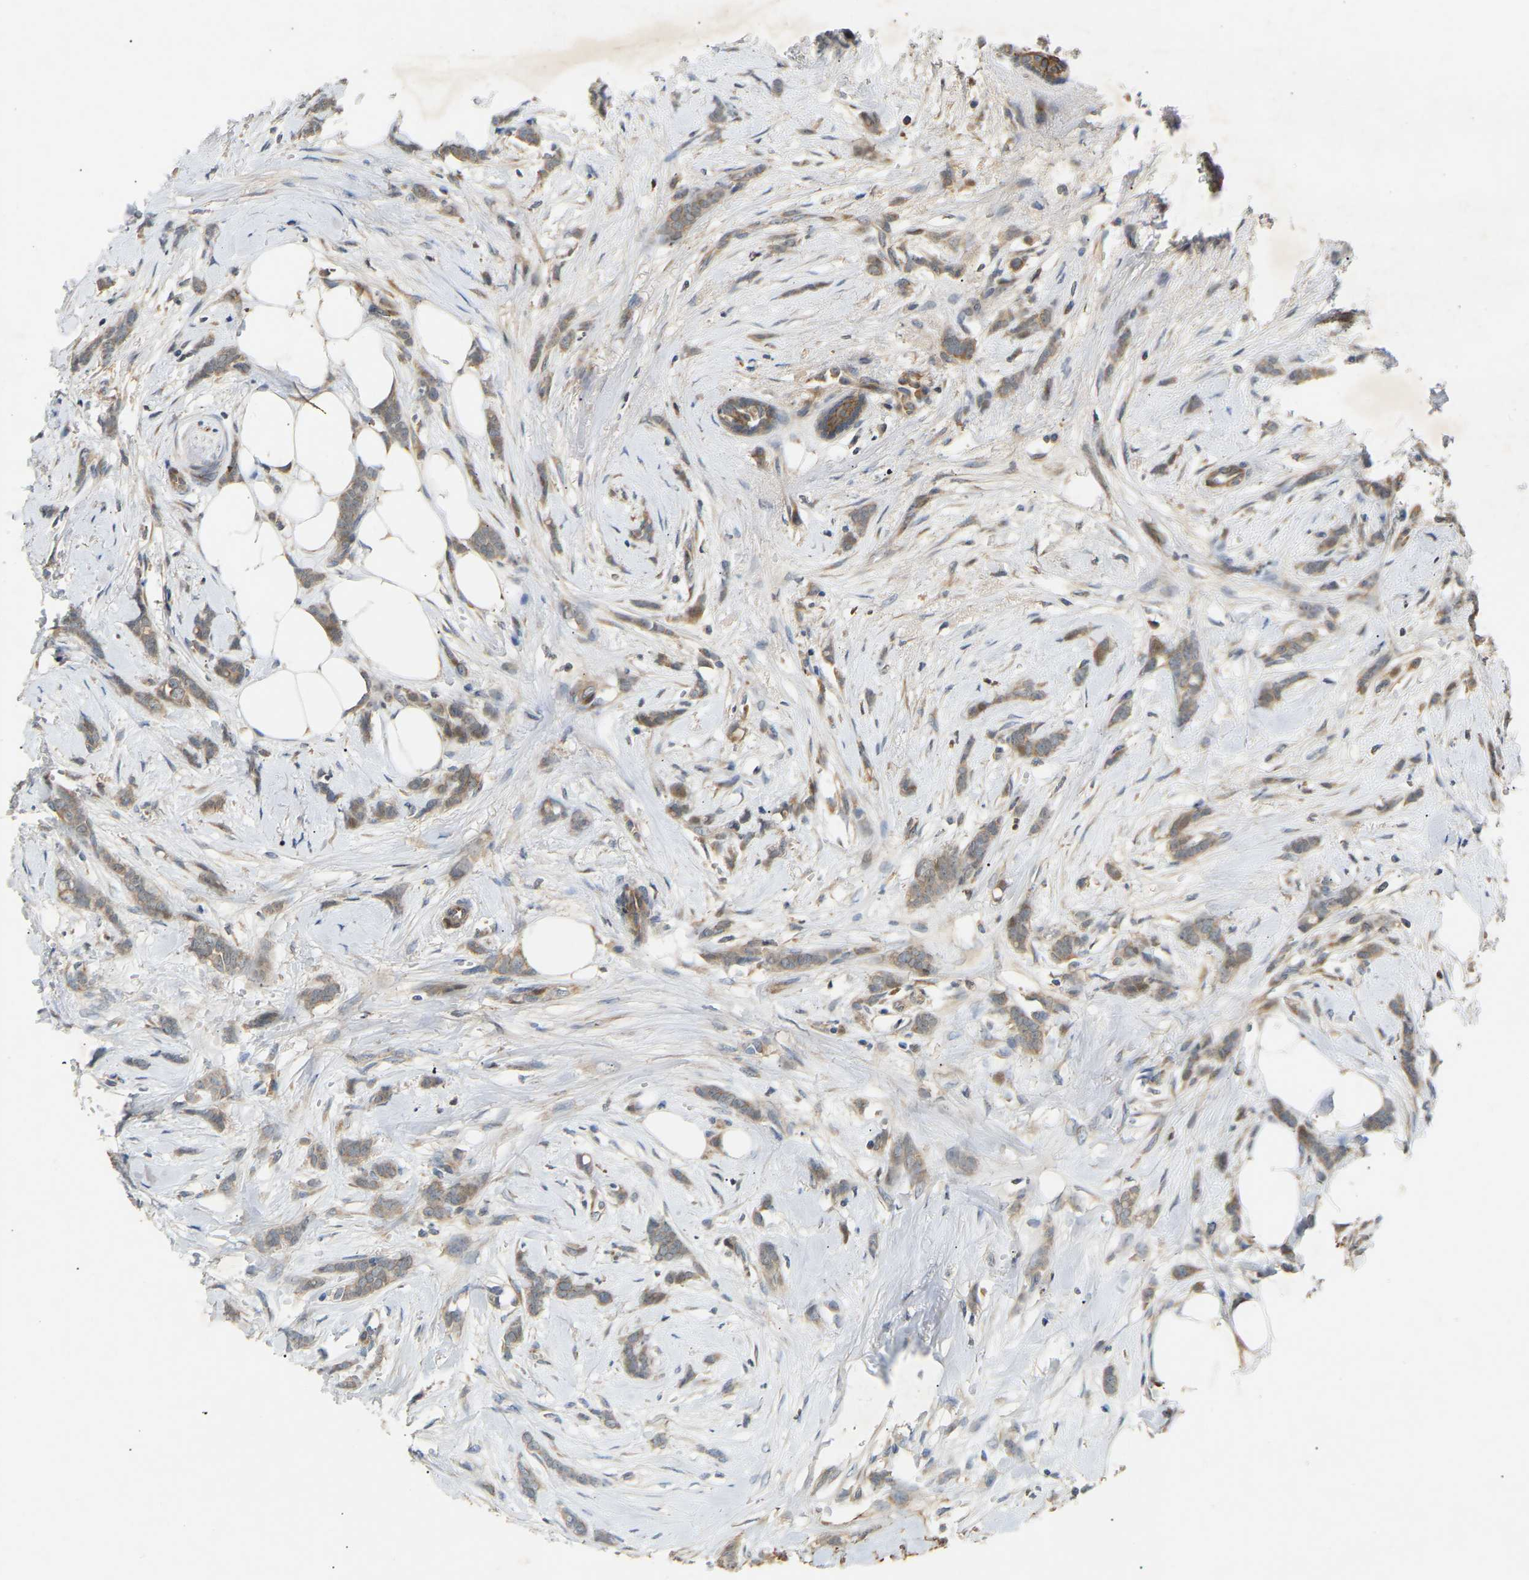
{"staining": {"intensity": "weak", "quantity": ">75%", "location": "cytoplasmic/membranous"}, "tissue": "breast cancer", "cell_type": "Tumor cells", "image_type": "cancer", "snomed": [{"axis": "morphology", "description": "Lobular carcinoma, in situ"}, {"axis": "morphology", "description": "Lobular carcinoma"}, {"axis": "topography", "description": "Breast"}], "caption": "This micrograph demonstrates breast cancer (lobular carcinoma in situ) stained with immunohistochemistry to label a protein in brown. The cytoplasmic/membranous of tumor cells show weak positivity for the protein. Nuclei are counter-stained blue.", "gene": "PTCD1", "patient": {"sex": "female", "age": 41}}